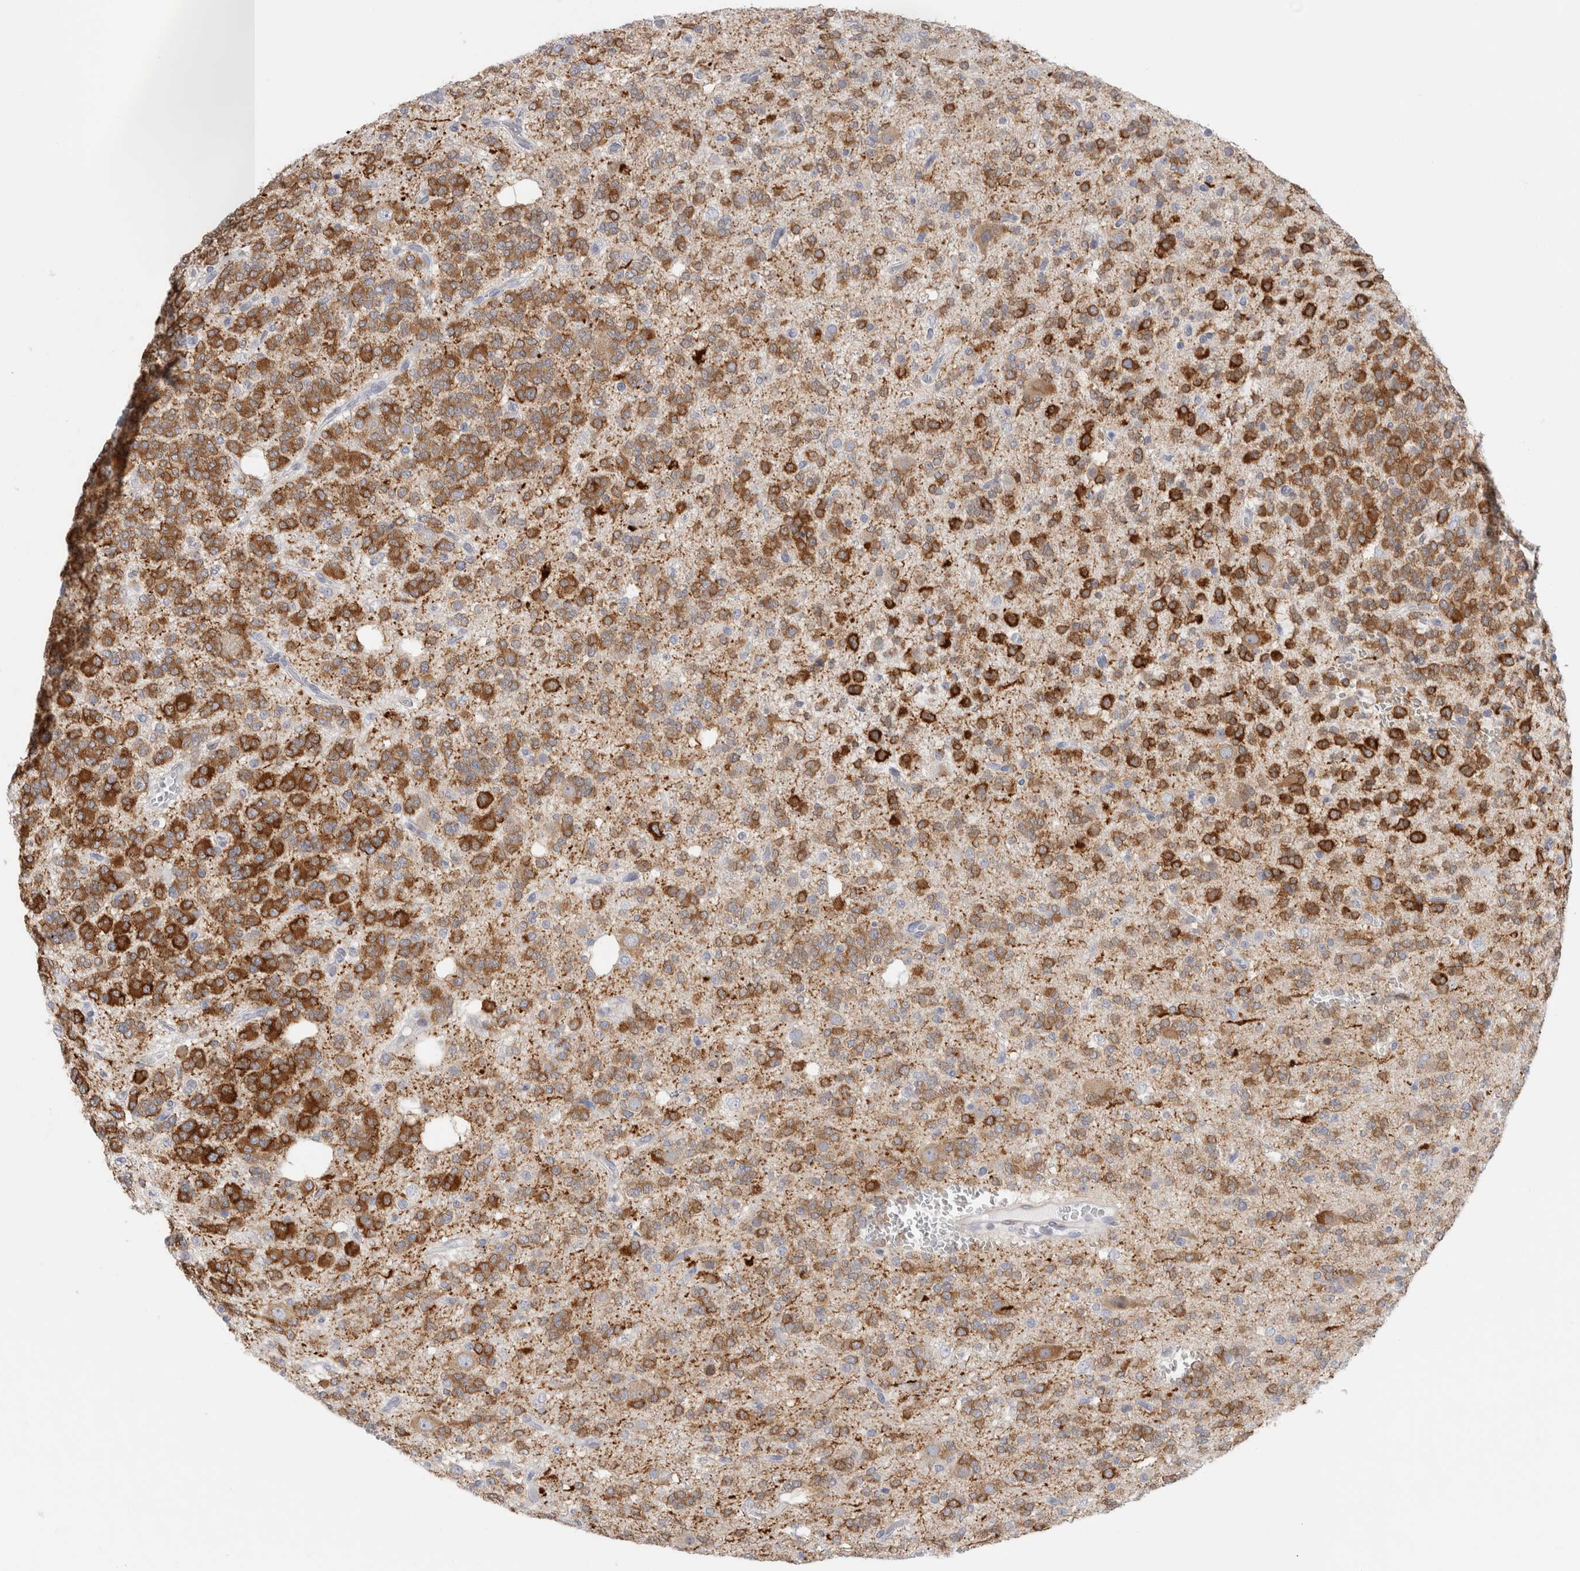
{"staining": {"intensity": "strong", "quantity": ">75%", "location": "cytoplasmic/membranous"}, "tissue": "glioma", "cell_type": "Tumor cells", "image_type": "cancer", "snomed": [{"axis": "morphology", "description": "Glioma, malignant, Low grade"}, {"axis": "topography", "description": "Brain"}], "caption": "High-power microscopy captured an immunohistochemistry image of glioma, revealing strong cytoplasmic/membranous staining in approximately >75% of tumor cells.", "gene": "C9orf50", "patient": {"sex": "male", "age": 38}}